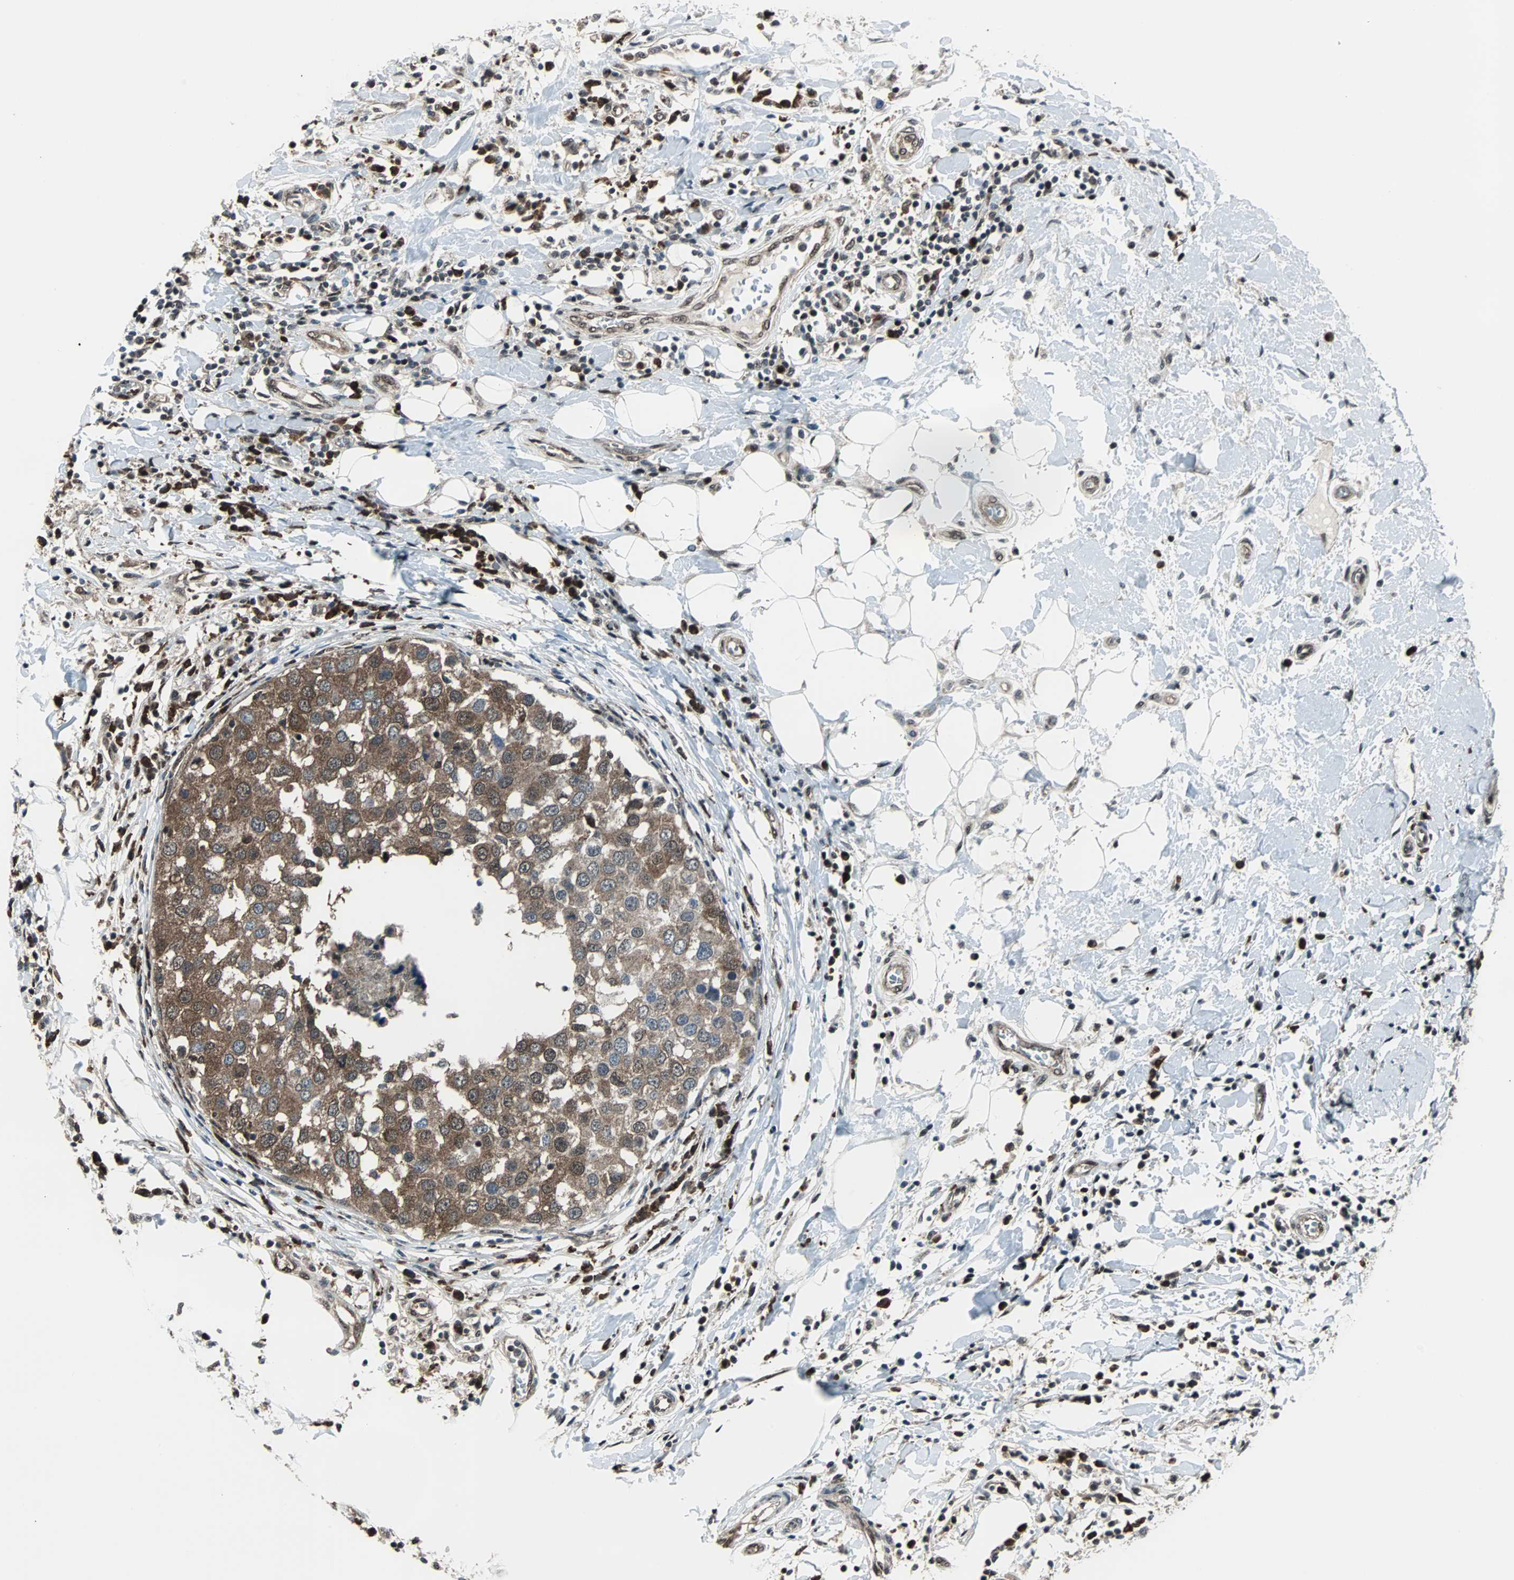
{"staining": {"intensity": "strong", "quantity": ">75%", "location": "cytoplasmic/membranous,nuclear"}, "tissue": "breast cancer", "cell_type": "Tumor cells", "image_type": "cancer", "snomed": [{"axis": "morphology", "description": "Duct carcinoma"}, {"axis": "topography", "description": "Breast"}], "caption": "A micrograph showing strong cytoplasmic/membranous and nuclear positivity in approximately >75% of tumor cells in breast cancer (intraductal carcinoma), as visualized by brown immunohistochemical staining.", "gene": "VCP", "patient": {"sex": "female", "age": 27}}